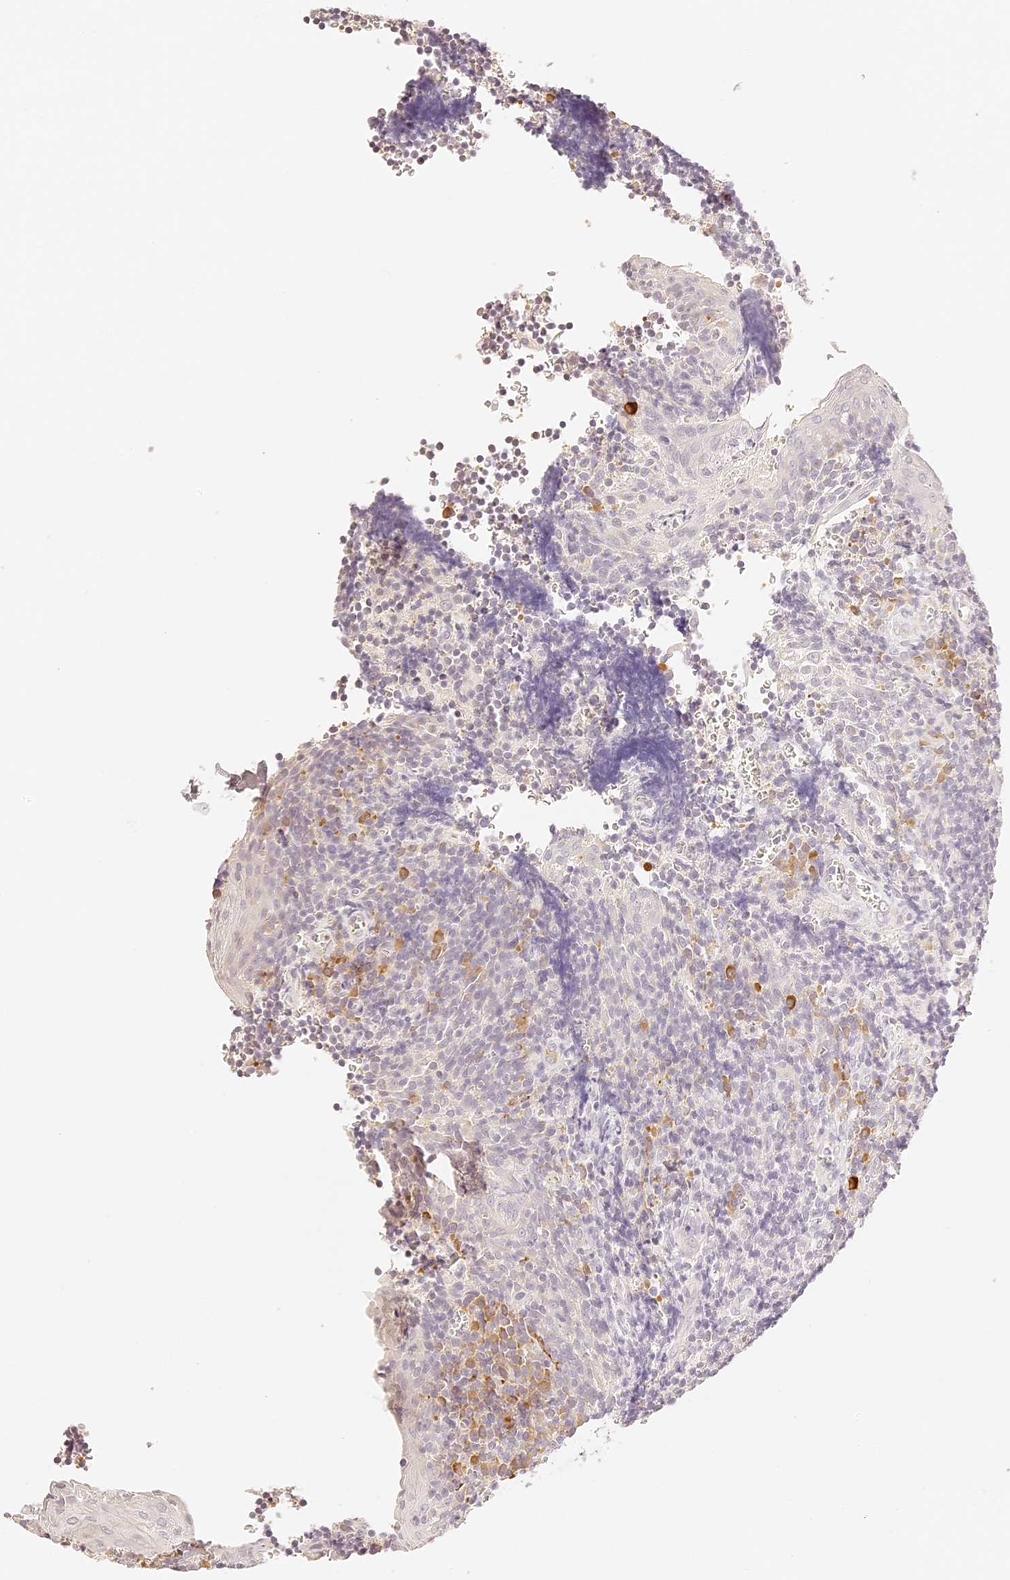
{"staining": {"intensity": "moderate", "quantity": "<25%", "location": "cytoplasmic/membranous"}, "tissue": "tonsil", "cell_type": "Germinal center cells", "image_type": "normal", "snomed": [{"axis": "morphology", "description": "Normal tissue, NOS"}, {"axis": "topography", "description": "Tonsil"}], "caption": "Protein staining of normal tonsil displays moderate cytoplasmic/membranous expression in about <25% of germinal center cells. (Brightfield microscopy of DAB IHC at high magnification).", "gene": "TRIM45", "patient": {"sex": "male", "age": 27}}